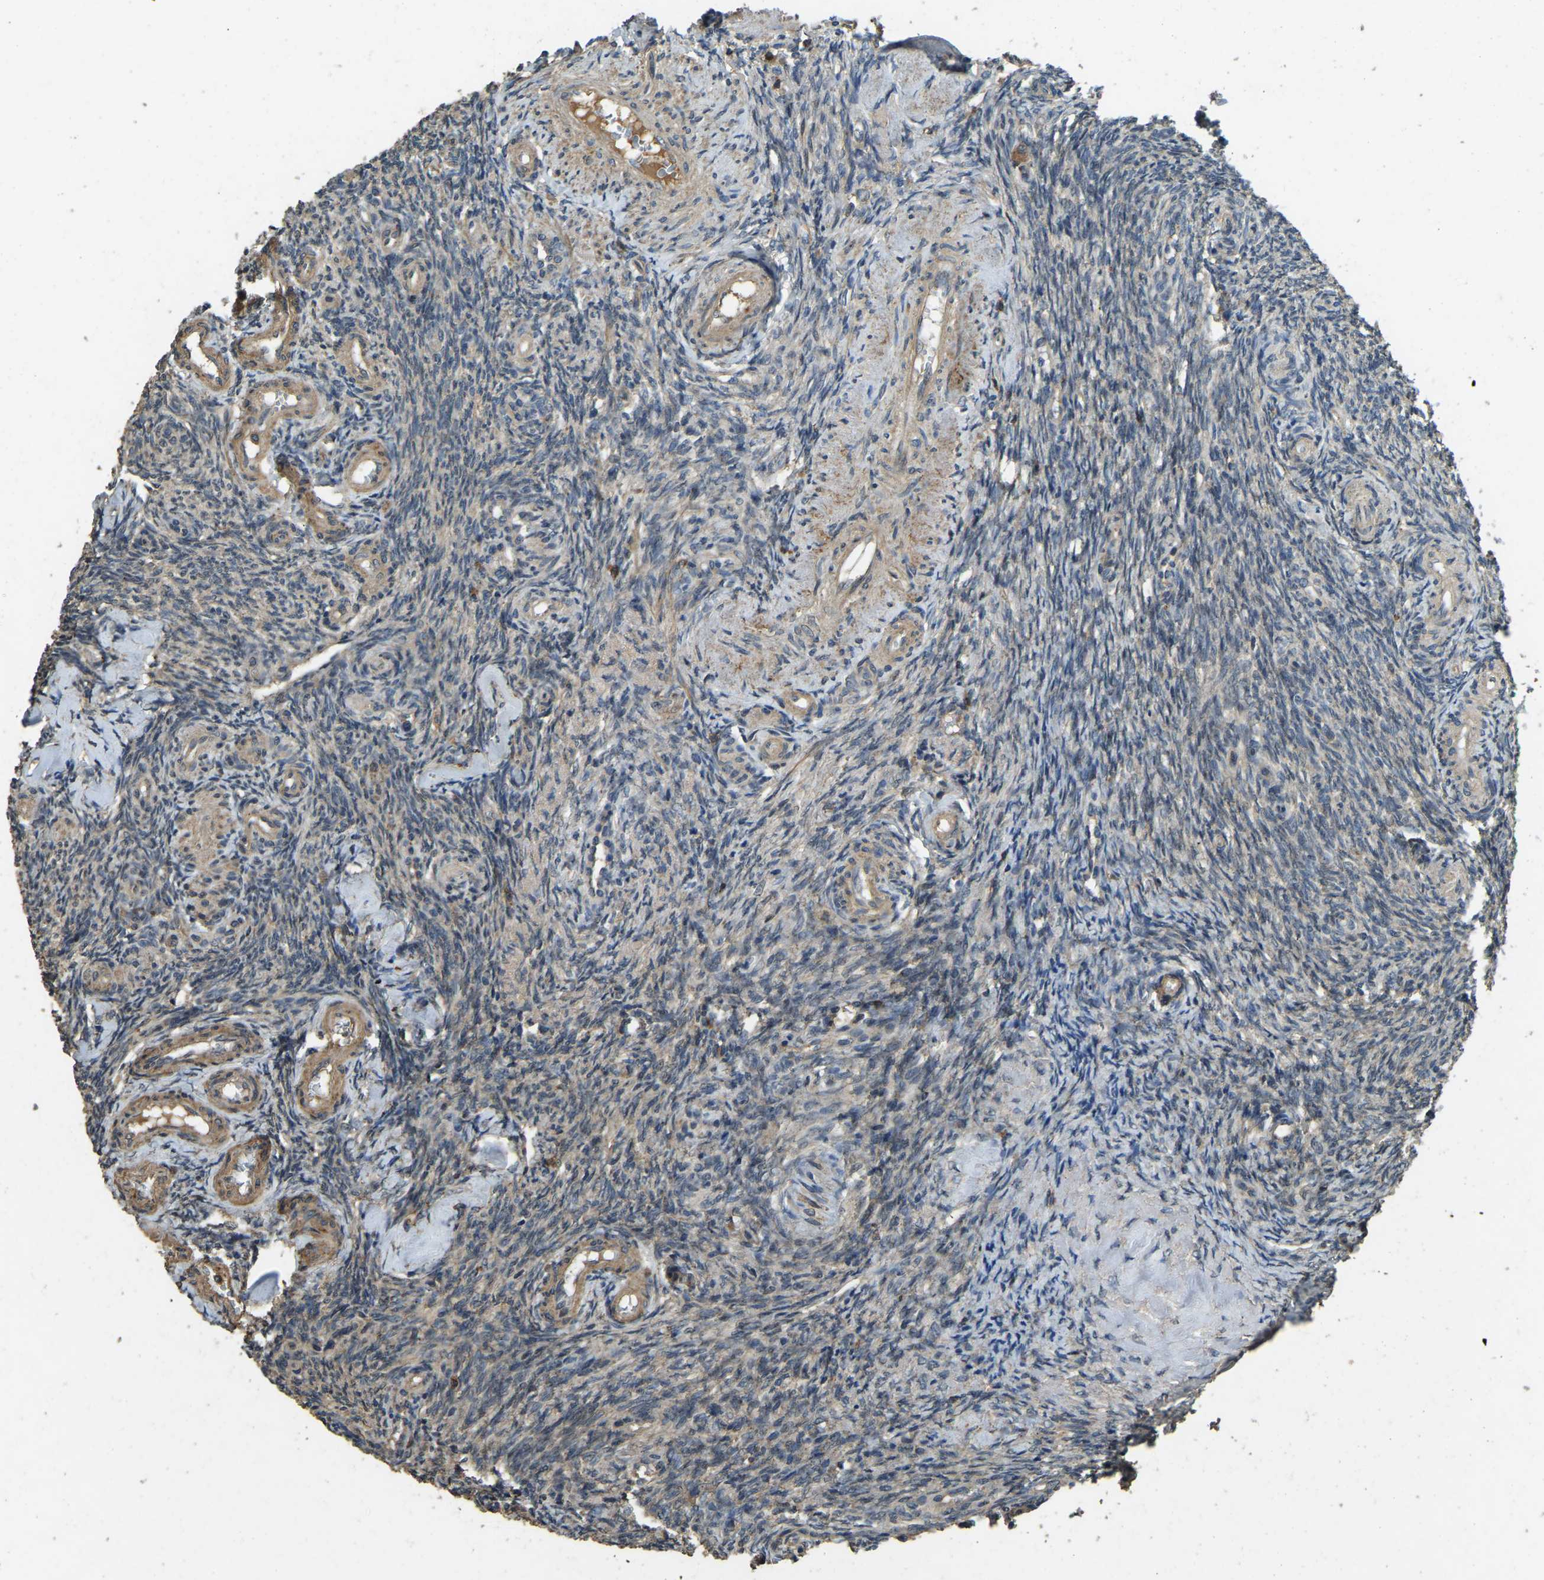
{"staining": {"intensity": "weak", "quantity": "25%-75%", "location": "cytoplasmic/membranous"}, "tissue": "ovary", "cell_type": "Ovarian stroma cells", "image_type": "normal", "snomed": [{"axis": "morphology", "description": "Normal tissue, NOS"}, {"axis": "topography", "description": "Ovary"}], "caption": "Protein expression analysis of benign human ovary reveals weak cytoplasmic/membranous staining in about 25%-75% of ovarian stroma cells.", "gene": "ATP8B1", "patient": {"sex": "female", "age": 41}}